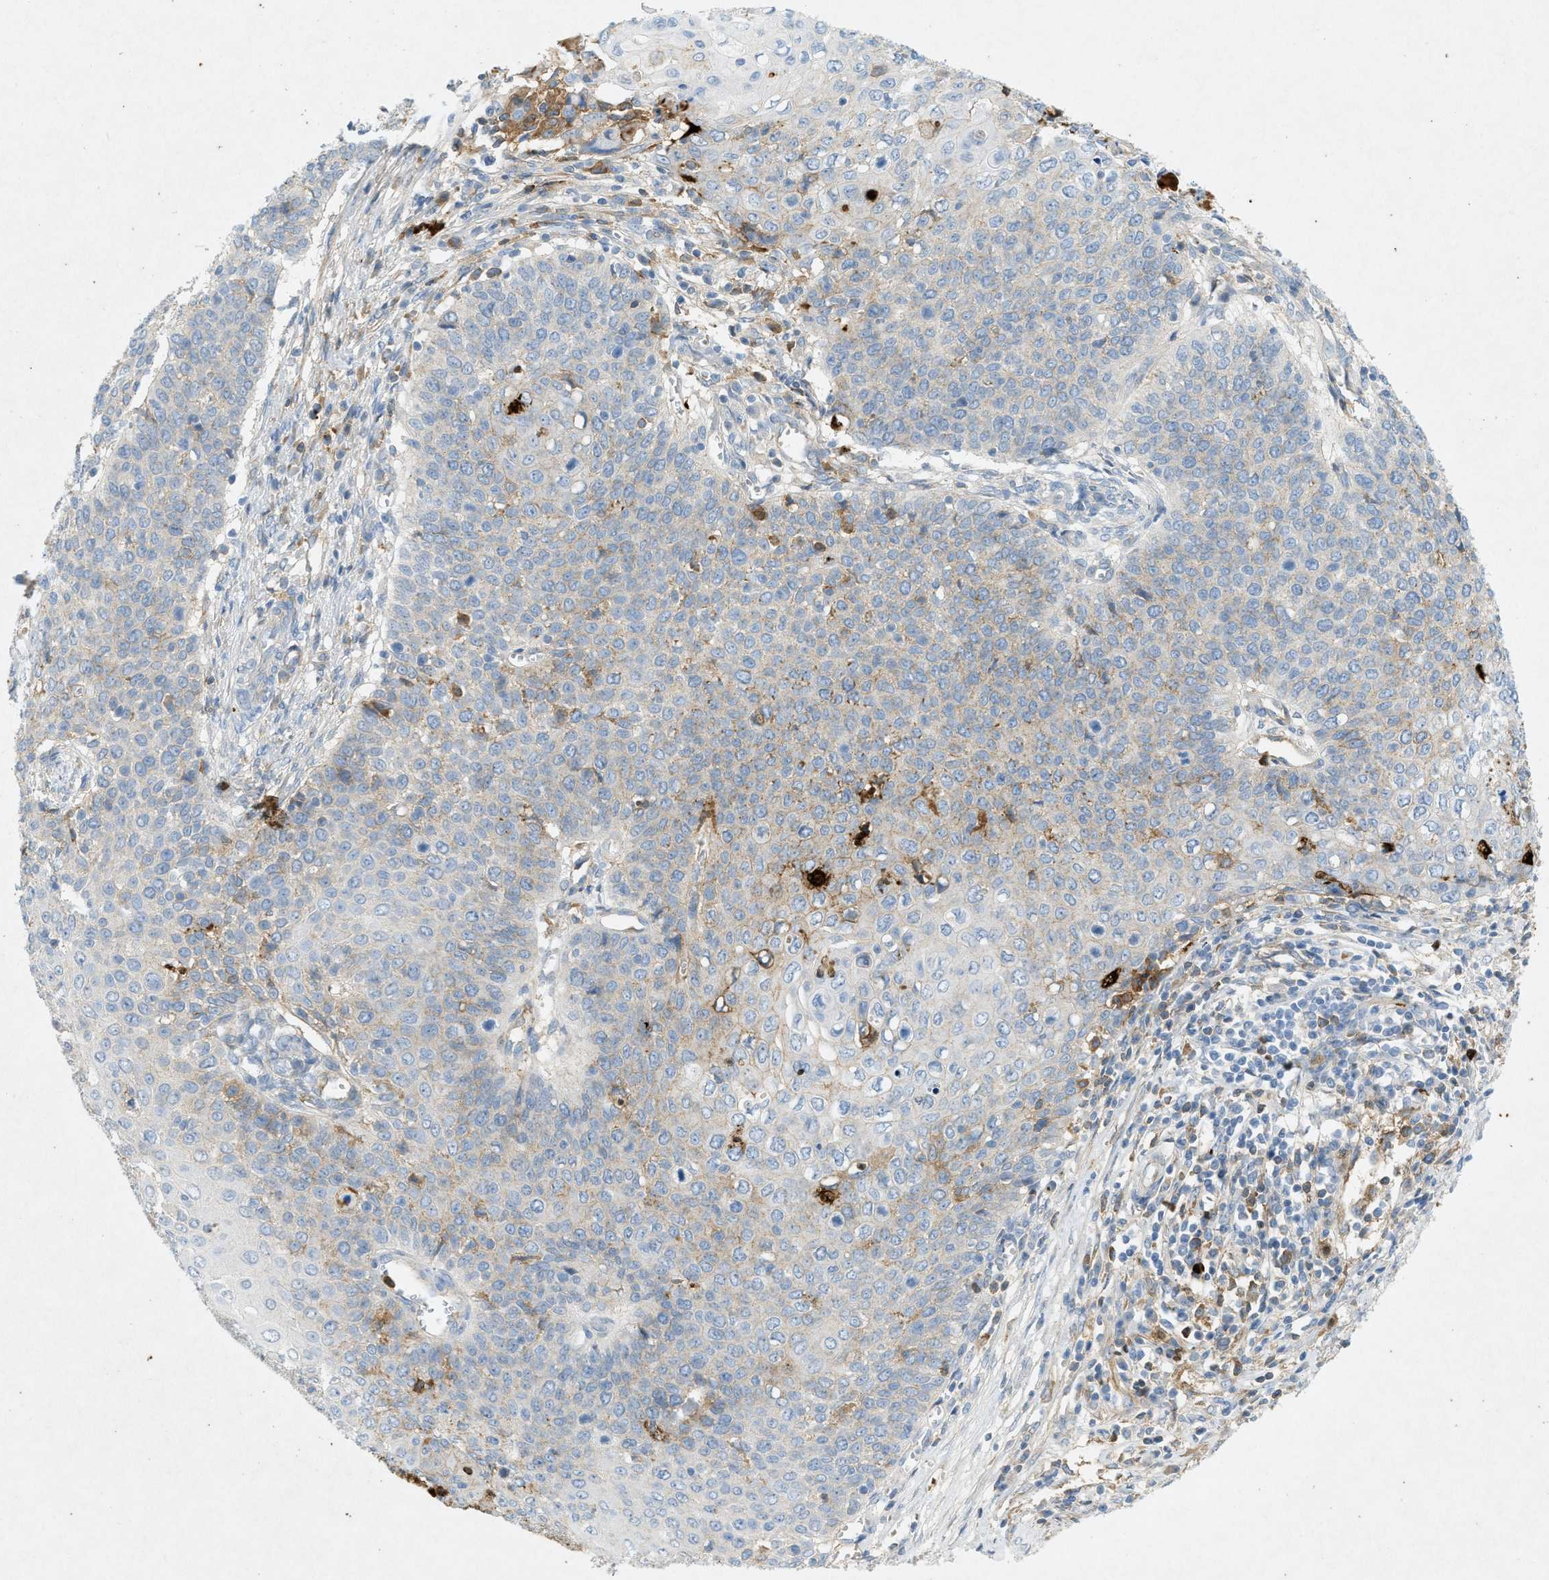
{"staining": {"intensity": "weak", "quantity": "25%-75%", "location": "cytoplasmic/membranous"}, "tissue": "cervical cancer", "cell_type": "Tumor cells", "image_type": "cancer", "snomed": [{"axis": "morphology", "description": "Squamous cell carcinoma, NOS"}, {"axis": "topography", "description": "Cervix"}], "caption": "Protein expression analysis of human cervical squamous cell carcinoma reveals weak cytoplasmic/membranous staining in approximately 25%-75% of tumor cells.", "gene": "F2", "patient": {"sex": "female", "age": 39}}